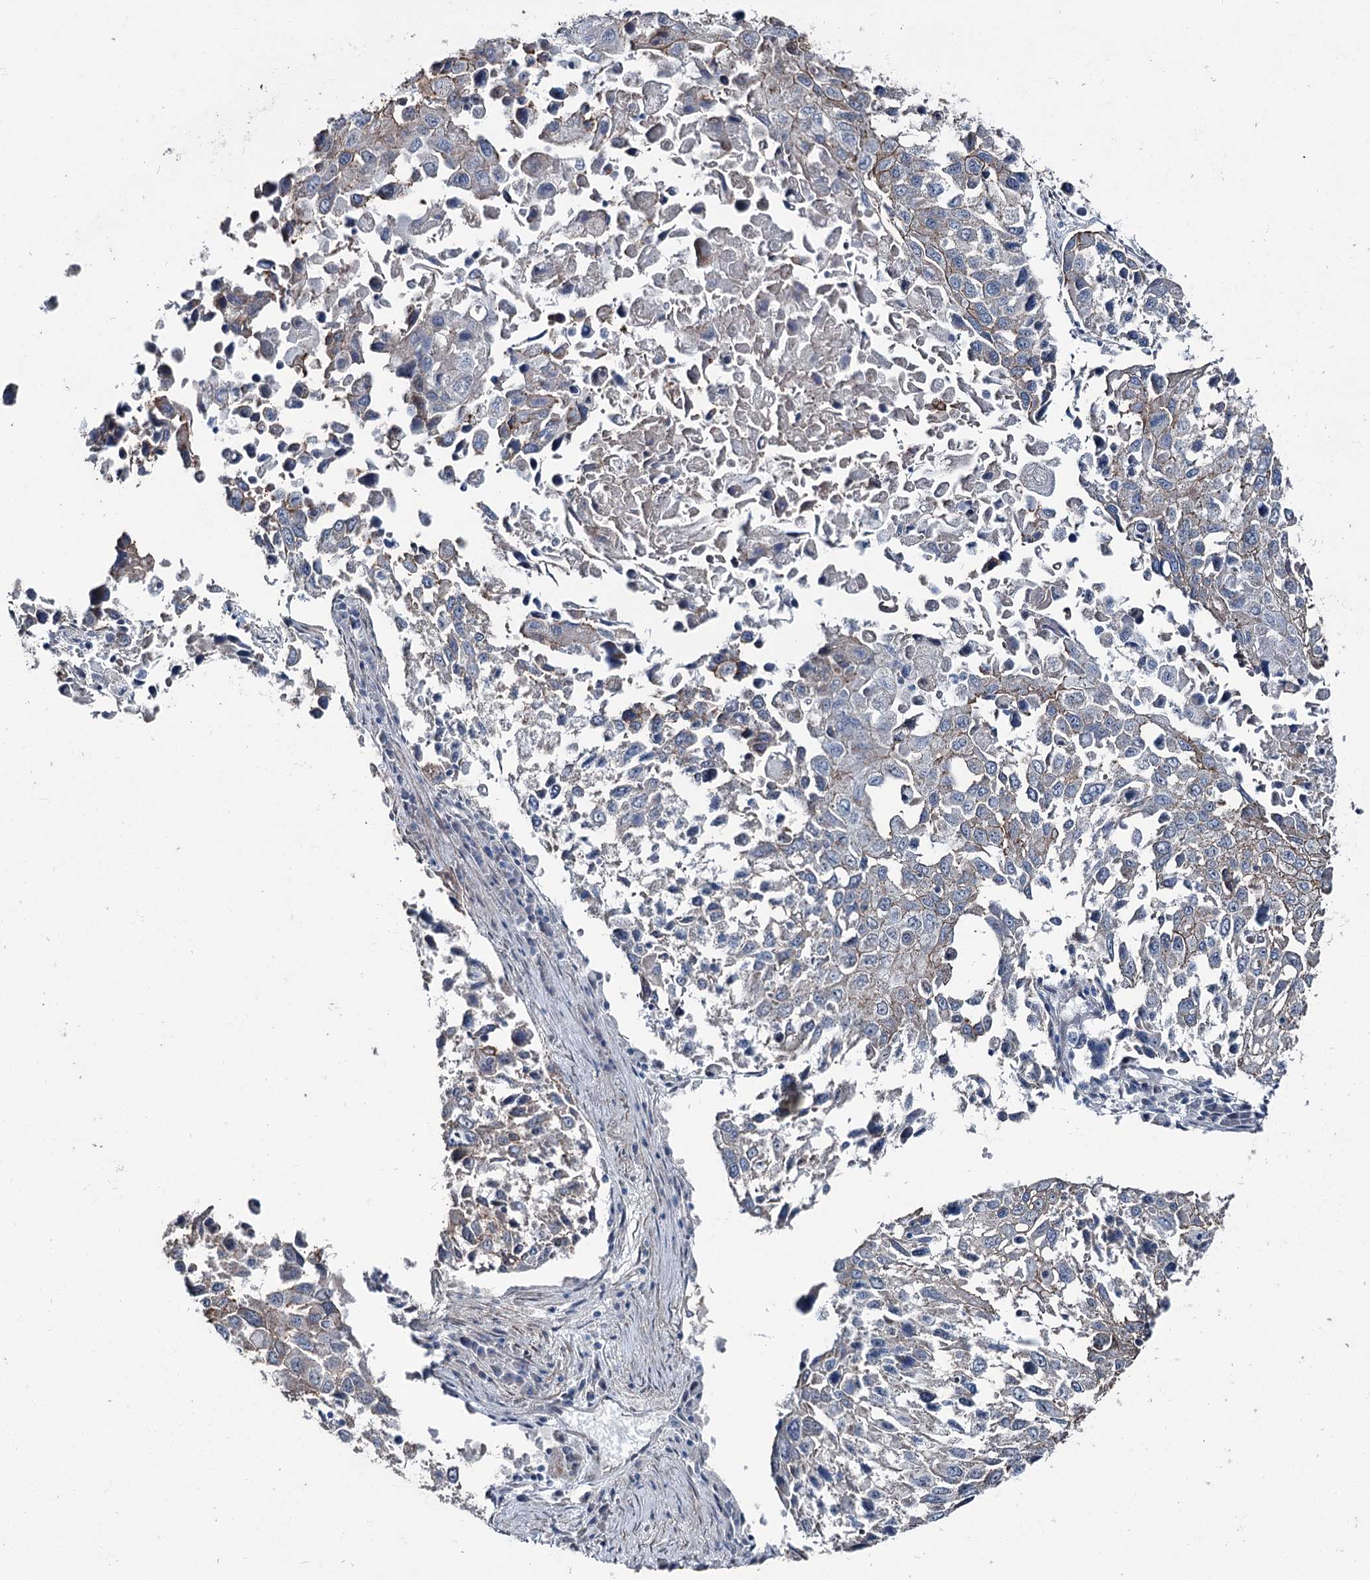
{"staining": {"intensity": "moderate", "quantity": ">75%", "location": "cytoplasmic/membranous"}, "tissue": "lung cancer", "cell_type": "Tumor cells", "image_type": "cancer", "snomed": [{"axis": "morphology", "description": "Squamous cell carcinoma, NOS"}, {"axis": "topography", "description": "Lung"}], "caption": "This is an image of IHC staining of squamous cell carcinoma (lung), which shows moderate staining in the cytoplasmic/membranous of tumor cells.", "gene": "FAM120B", "patient": {"sex": "male", "age": 65}}